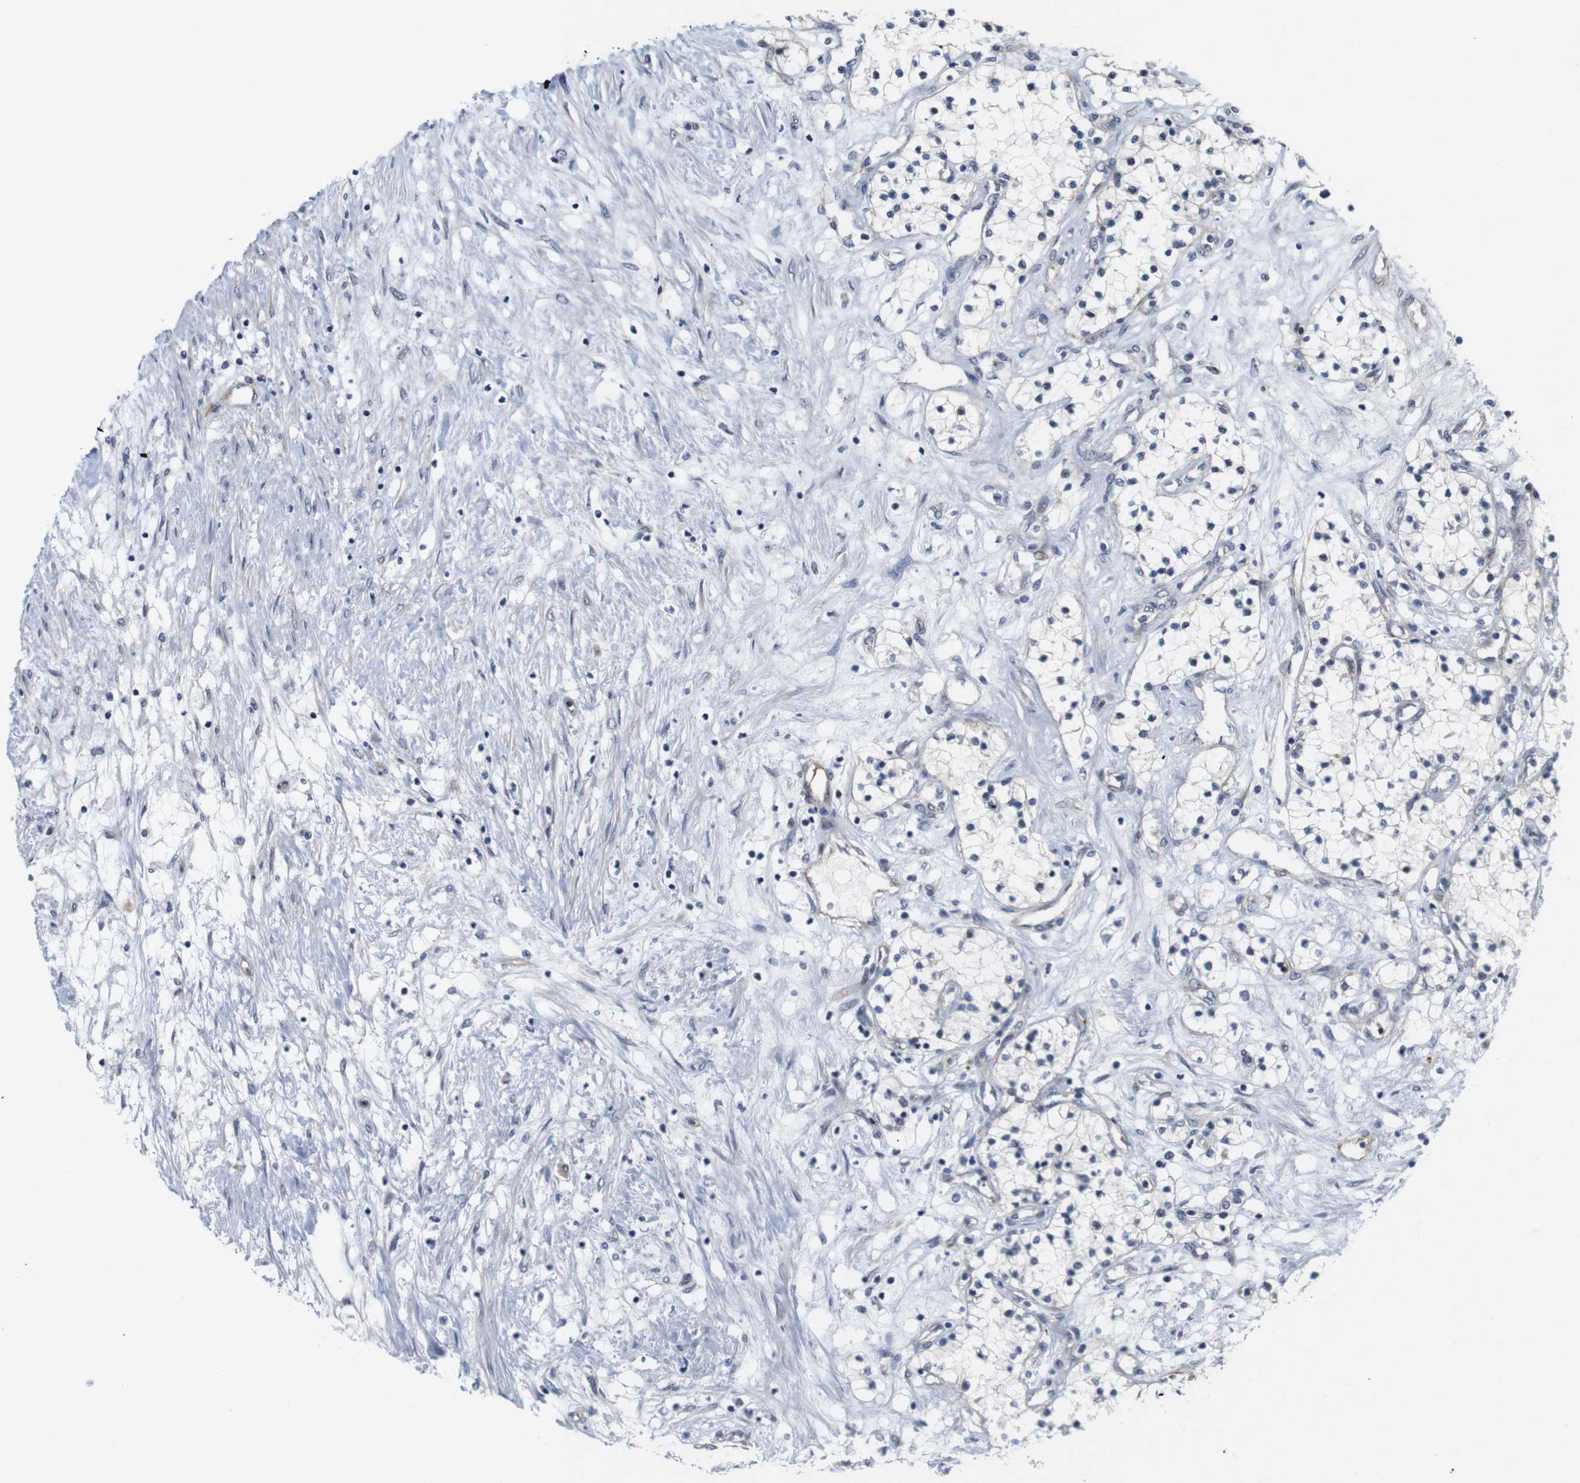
{"staining": {"intensity": "negative", "quantity": "none", "location": "none"}, "tissue": "renal cancer", "cell_type": "Tumor cells", "image_type": "cancer", "snomed": [{"axis": "morphology", "description": "Adenocarcinoma, NOS"}, {"axis": "topography", "description": "Kidney"}], "caption": "A photomicrograph of renal adenocarcinoma stained for a protein reveals no brown staining in tumor cells.", "gene": "CYB561", "patient": {"sex": "male", "age": 68}}